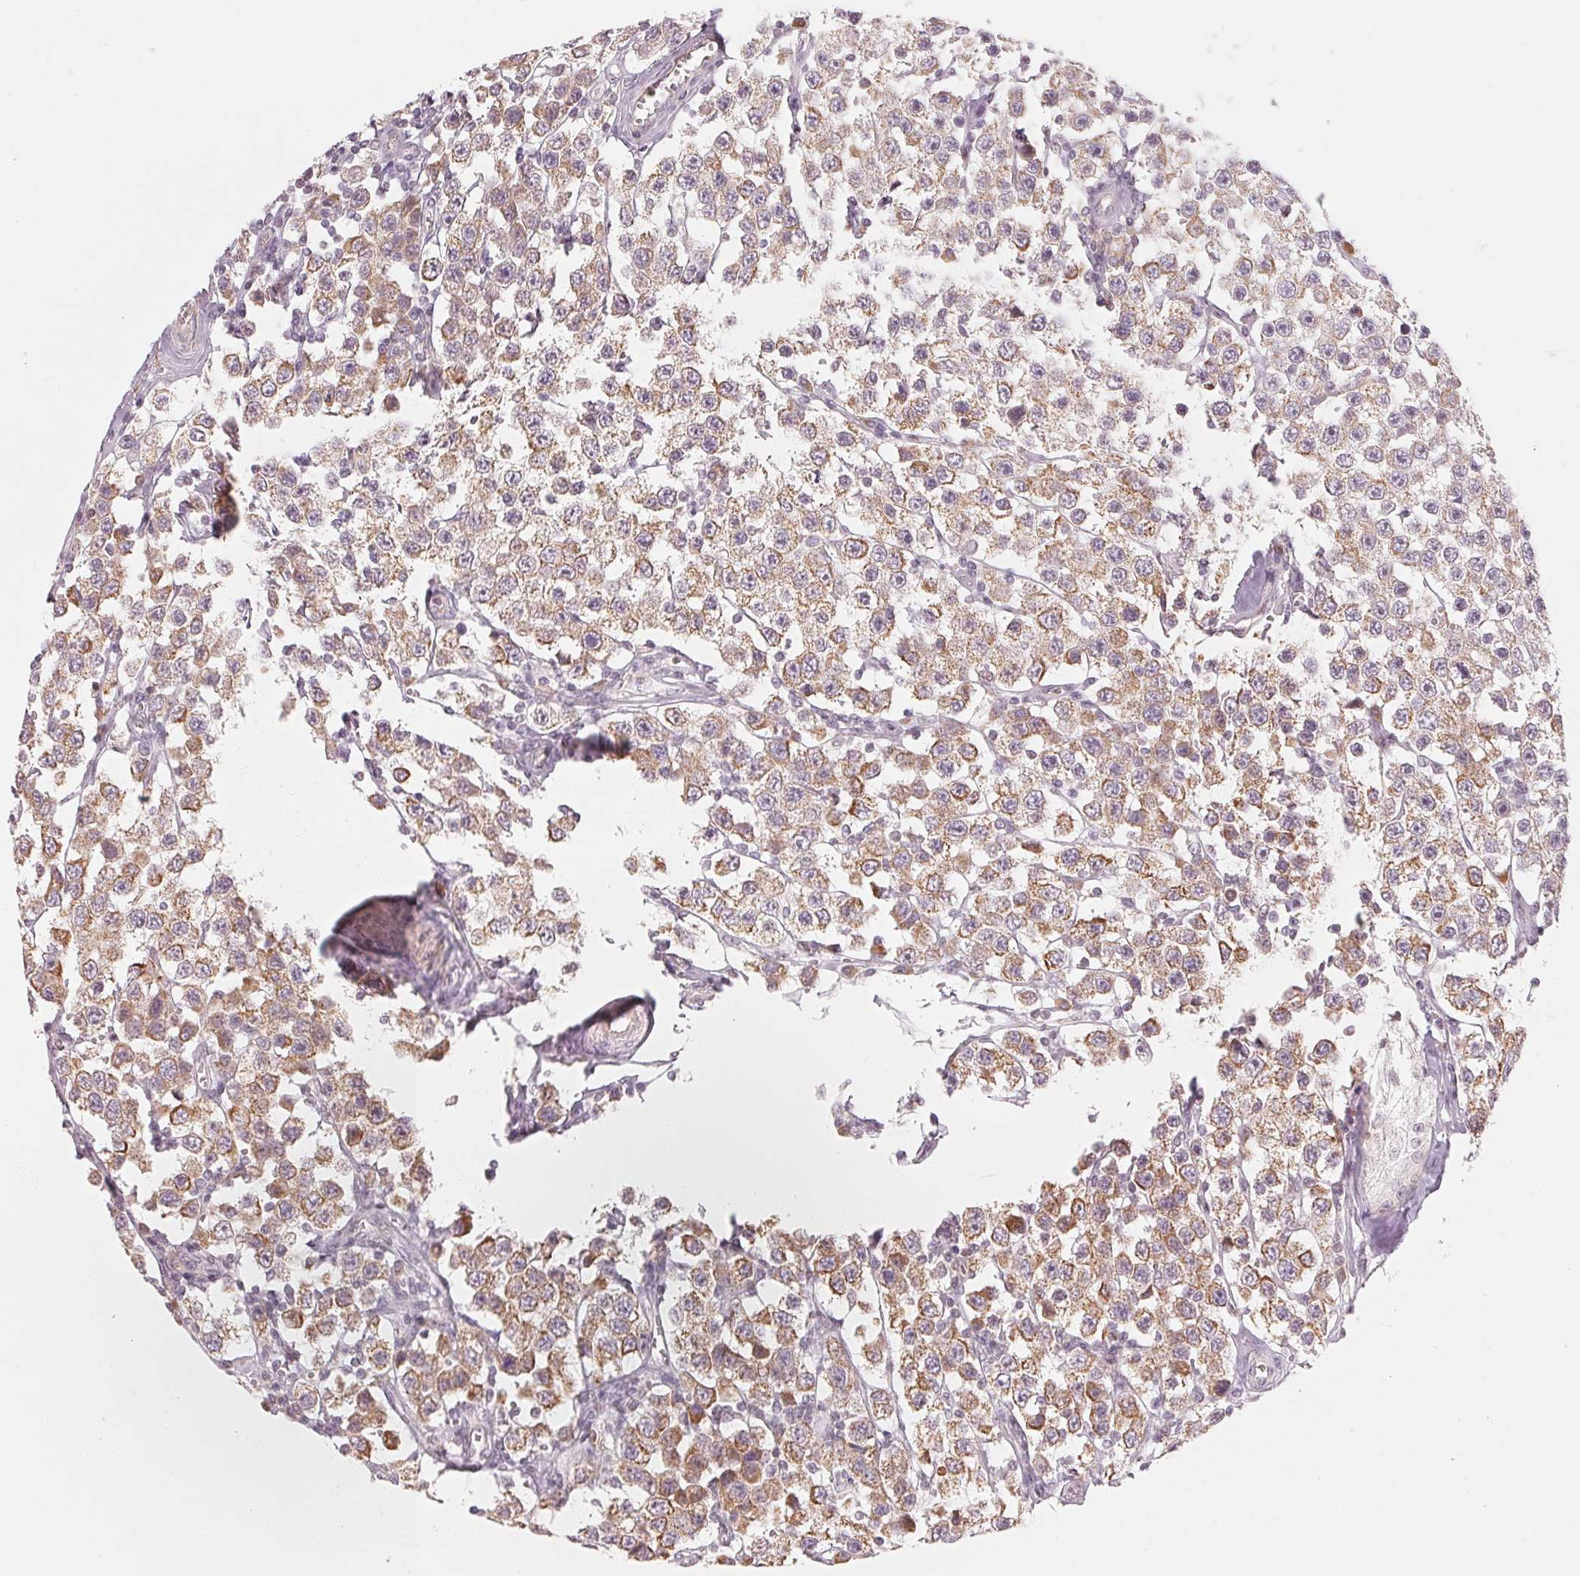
{"staining": {"intensity": "moderate", "quantity": ">75%", "location": "cytoplasmic/membranous"}, "tissue": "testis cancer", "cell_type": "Tumor cells", "image_type": "cancer", "snomed": [{"axis": "morphology", "description": "Seminoma, NOS"}, {"axis": "topography", "description": "Testis"}], "caption": "A histopathology image showing moderate cytoplasmic/membranous expression in approximately >75% of tumor cells in testis cancer (seminoma), as visualized by brown immunohistochemical staining.", "gene": "DENND2C", "patient": {"sex": "male", "age": 34}}